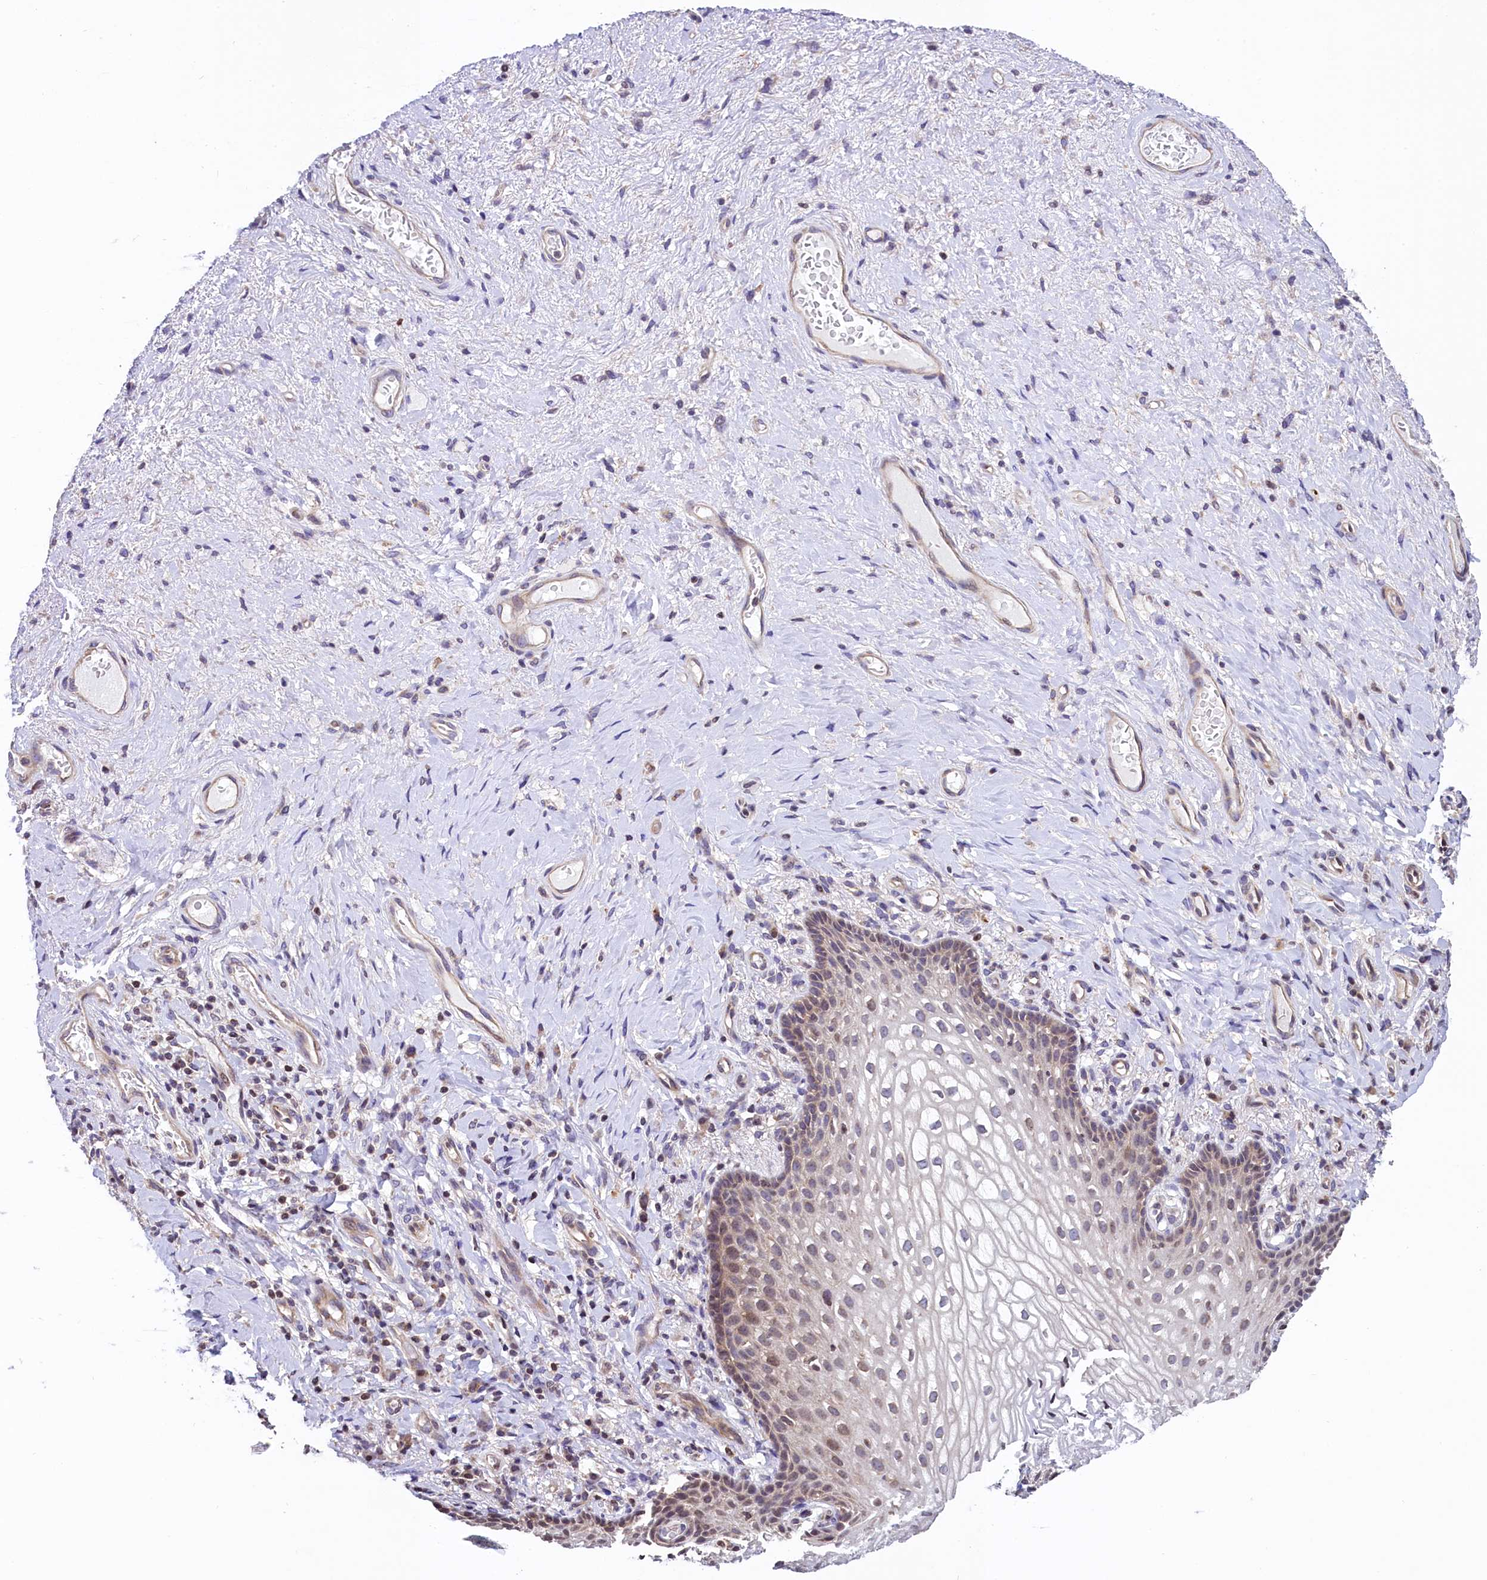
{"staining": {"intensity": "moderate", "quantity": "25%-75%", "location": "cytoplasmic/membranous"}, "tissue": "vagina", "cell_type": "Squamous epithelial cells", "image_type": "normal", "snomed": [{"axis": "morphology", "description": "Normal tissue, NOS"}, {"axis": "topography", "description": "Vagina"}], "caption": "IHC (DAB (3,3'-diaminobenzidine)) staining of benign human vagina demonstrates moderate cytoplasmic/membranous protein staining in approximately 25%-75% of squamous epithelial cells.", "gene": "ZNF2", "patient": {"sex": "female", "age": 60}}